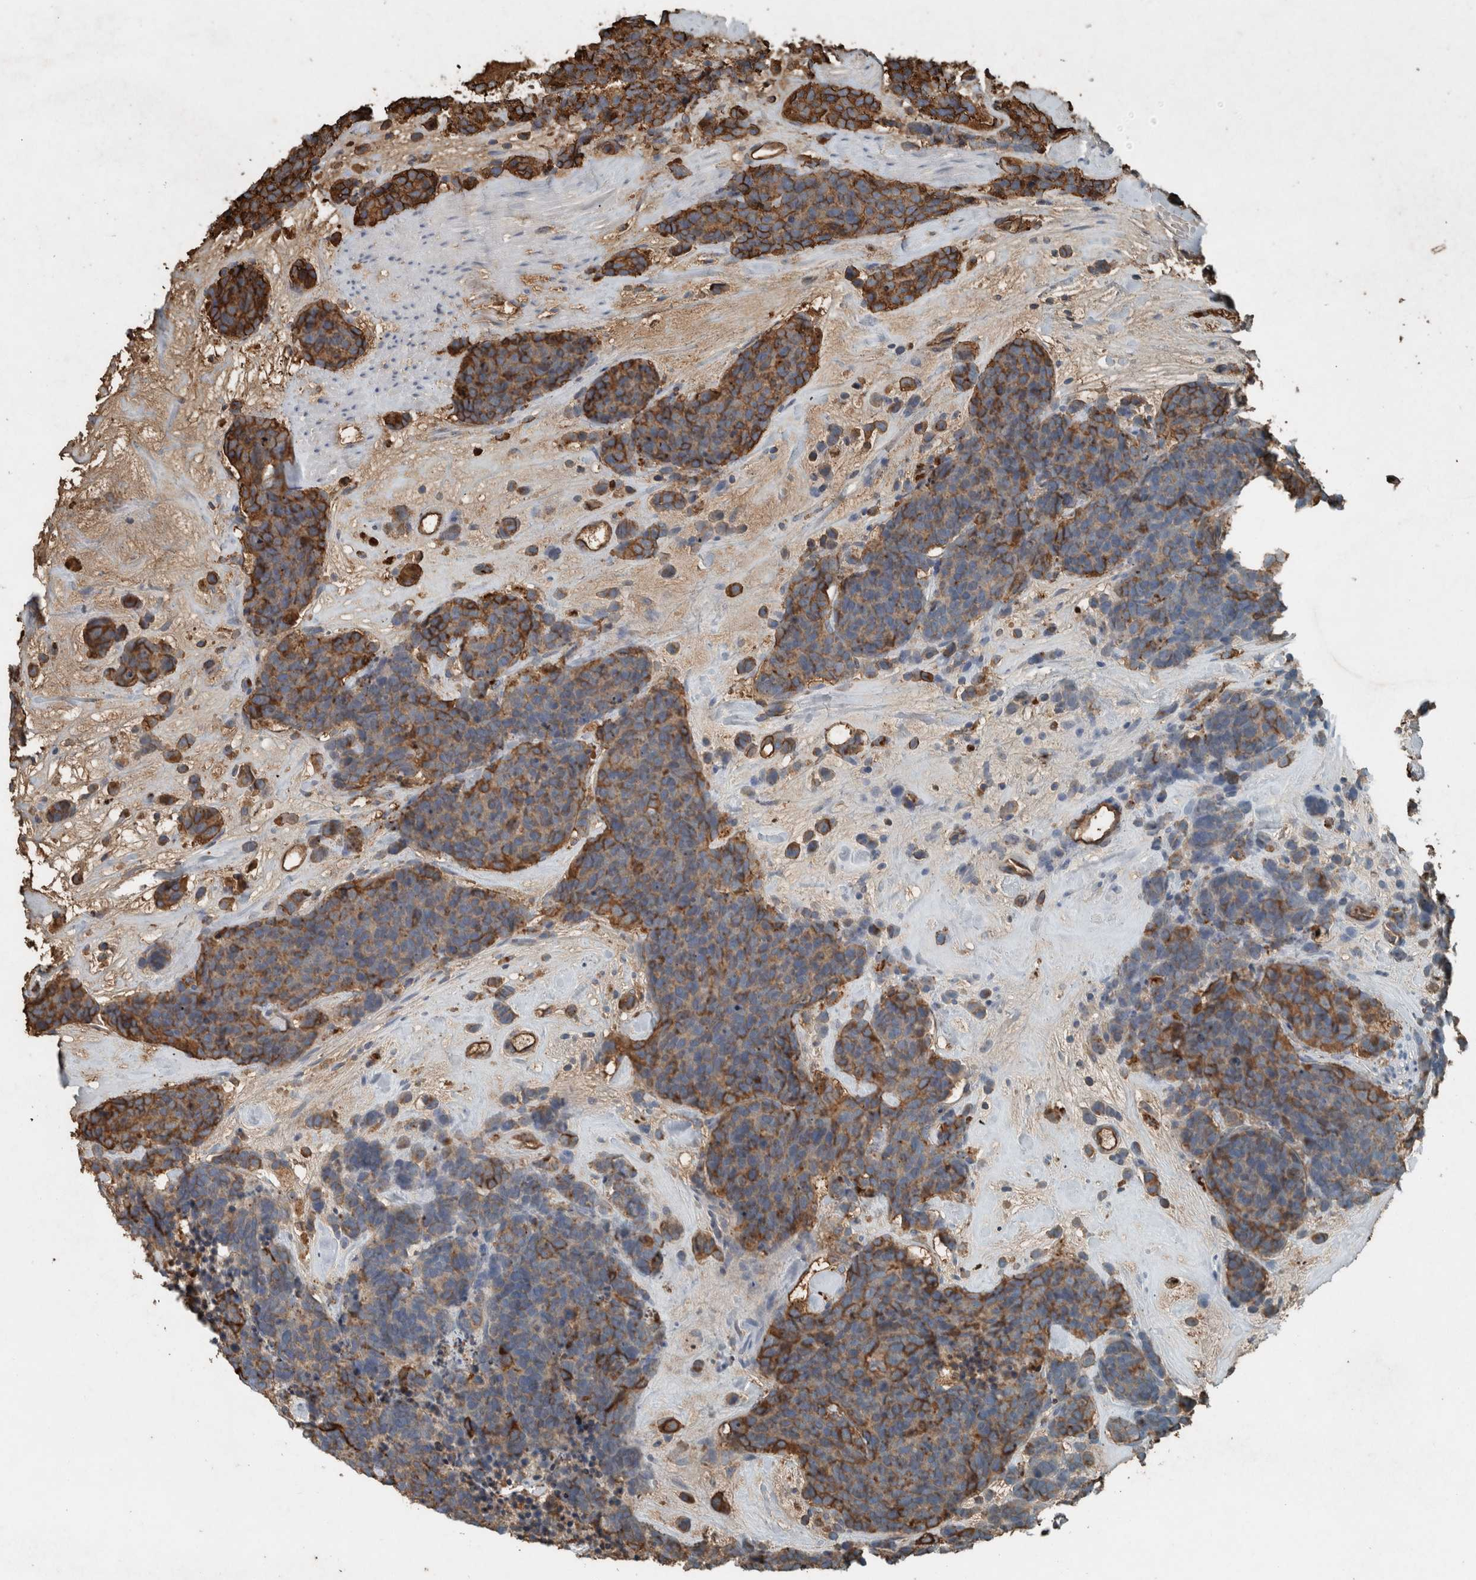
{"staining": {"intensity": "moderate", "quantity": "25%-75%", "location": "cytoplasmic/membranous"}, "tissue": "carcinoid", "cell_type": "Tumor cells", "image_type": "cancer", "snomed": [{"axis": "morphology", "description": "Carcinoma, NOS"}, {"axis": "morphology", "description": "Carcinoid, malignant, NOS"}, {"axis": "topography", "description": "Urinary bladder"}], "caption": "Protein expression by IHC reveals moderate cytoplasmic/membranous positivity in approximately 25%-75% of tumor cells in carcinoma.", "gene": "LBP", "patient": {"sex": "male", "age": 57}}